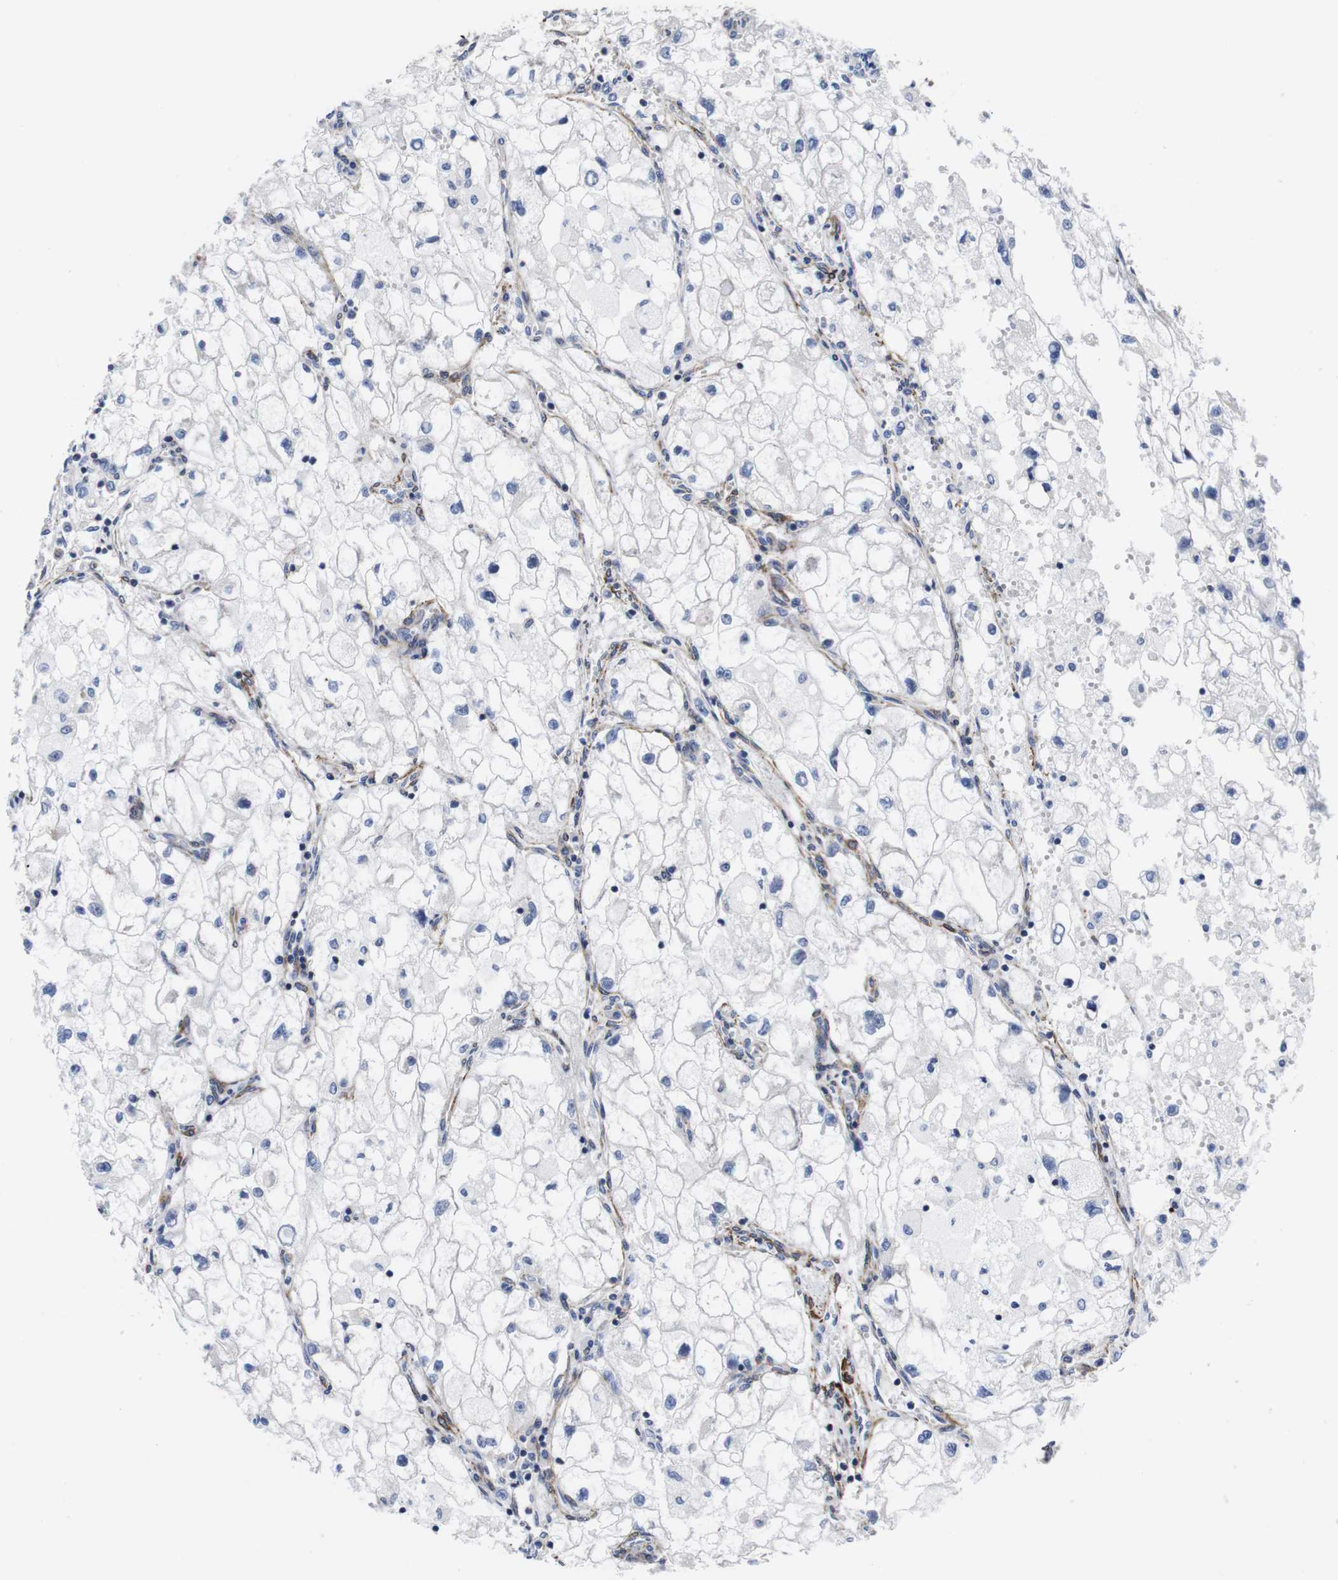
{"staining": {"intensity": "negative", "quantity": "none", "location": "none"}, "tissue": "renal cancer", "cell_type": "Tumor cells", "image_type": "cancer", "snomed": [{"axis": "morphology", "description": "Adenocarcinoma, NOS"}, {"axis": "topography", "description": "Kidney"}], "caption": "An image of renal cancer stained for a protein demonstrates no brown staining in tumor cells. The staining is performed using DAB (3,3'-diaminobenzidine) brown chromogen with nuclei counter-stained in using hematoxylin.", "gene": "WNT10A", "patient": {"sex": "female", "age": 70}}